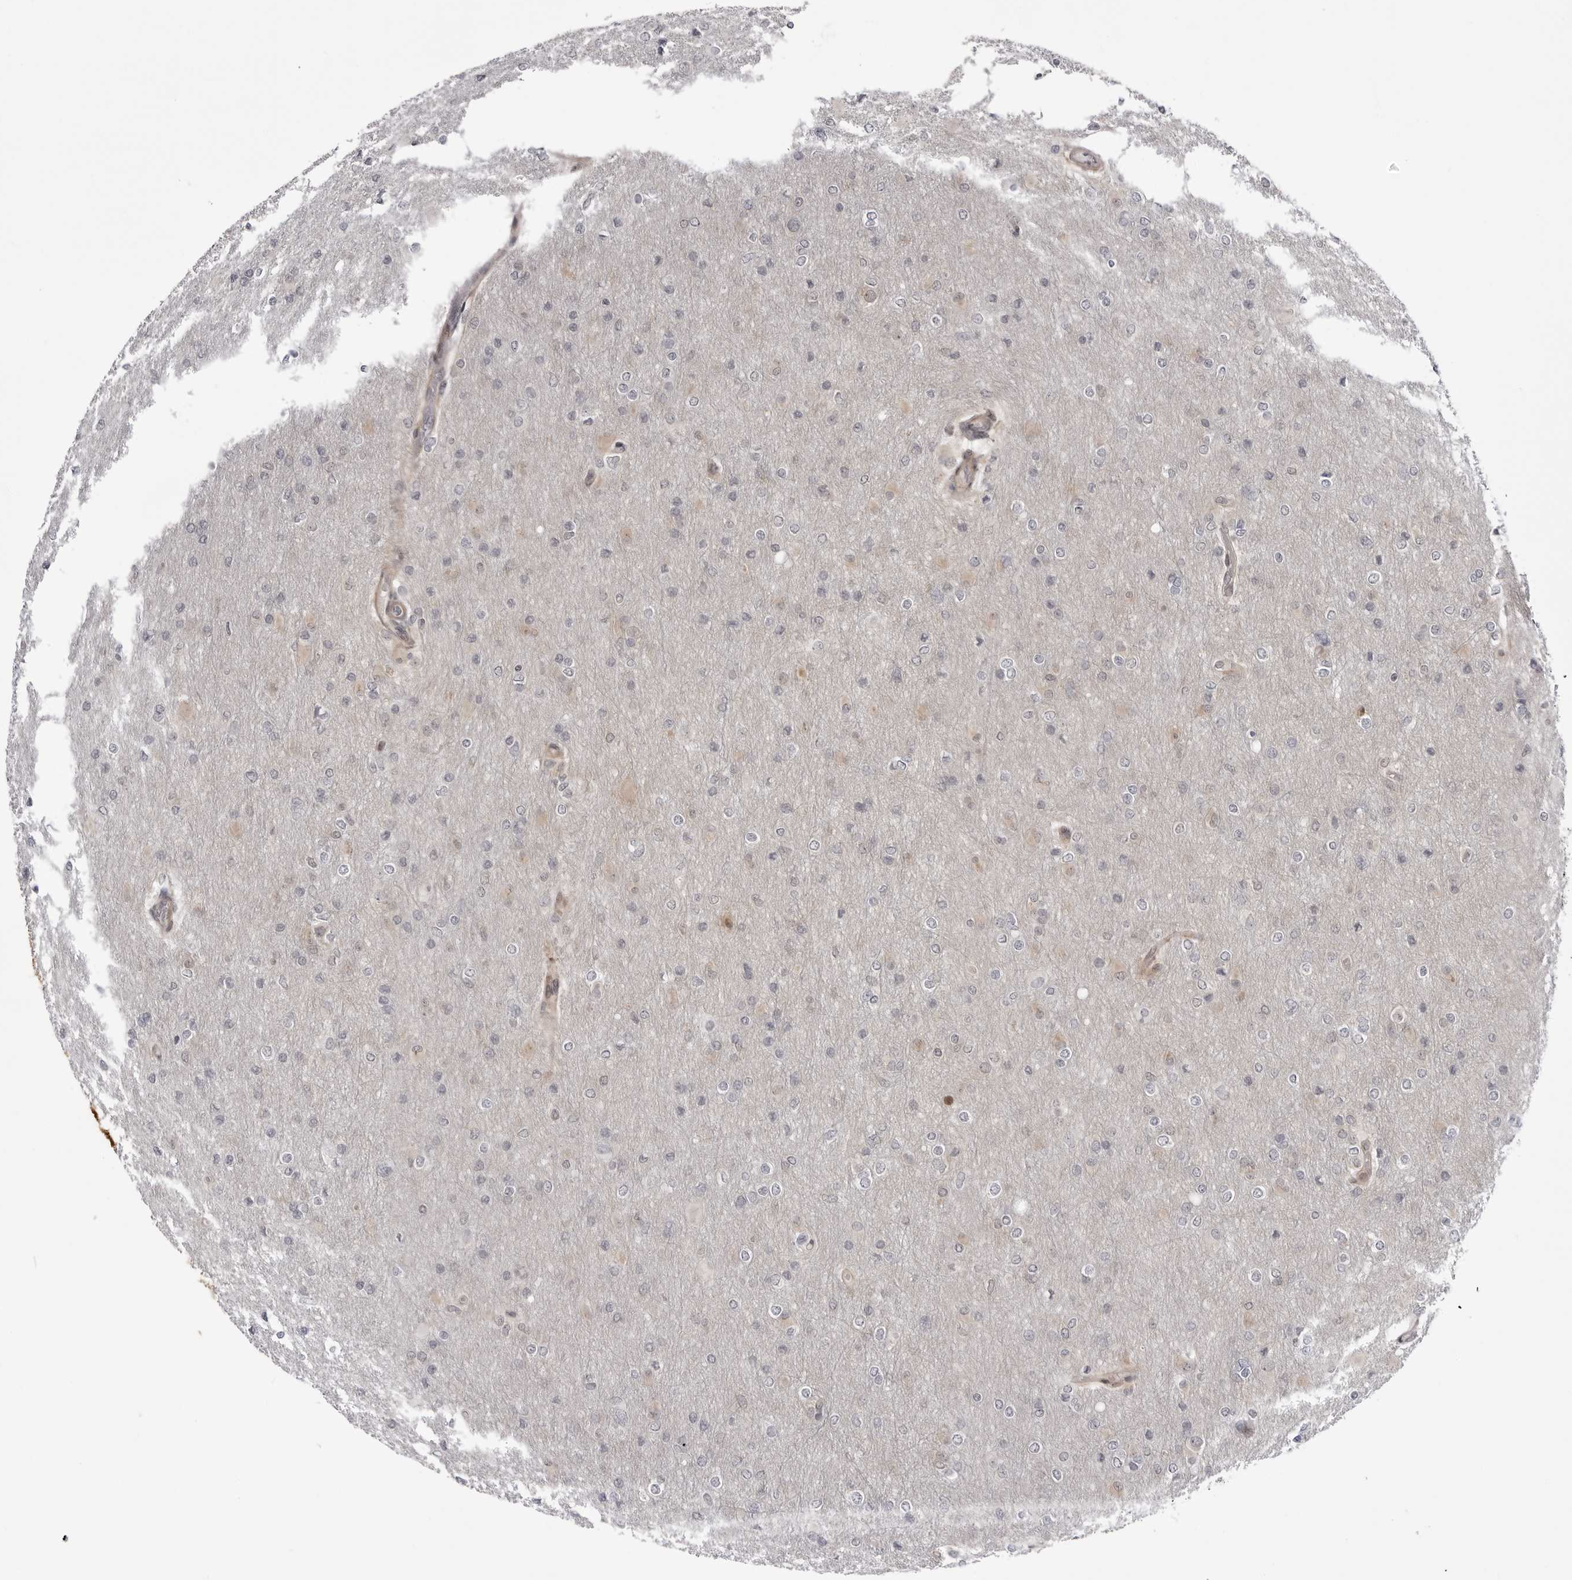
{"staining": {"intensity": "negative", "quantity": "none", "location": "none"}, "tissue": "glioma", "cell_type": "Tumor cells", "image_type": "cancer", "snomed": [{"axis": "morphology", "description": "Glioma, malignant, High grade"}, {"axis": "topography", "description": "Cerebral cortex"}], "caption": "DAB (3,3'-diaminobenzidine) immunohistochemical staining of human glioma exhibits no significant expression in tumor cells.", "gene": "CCDC18", "patient": {"sex": "female", "age": 36}}